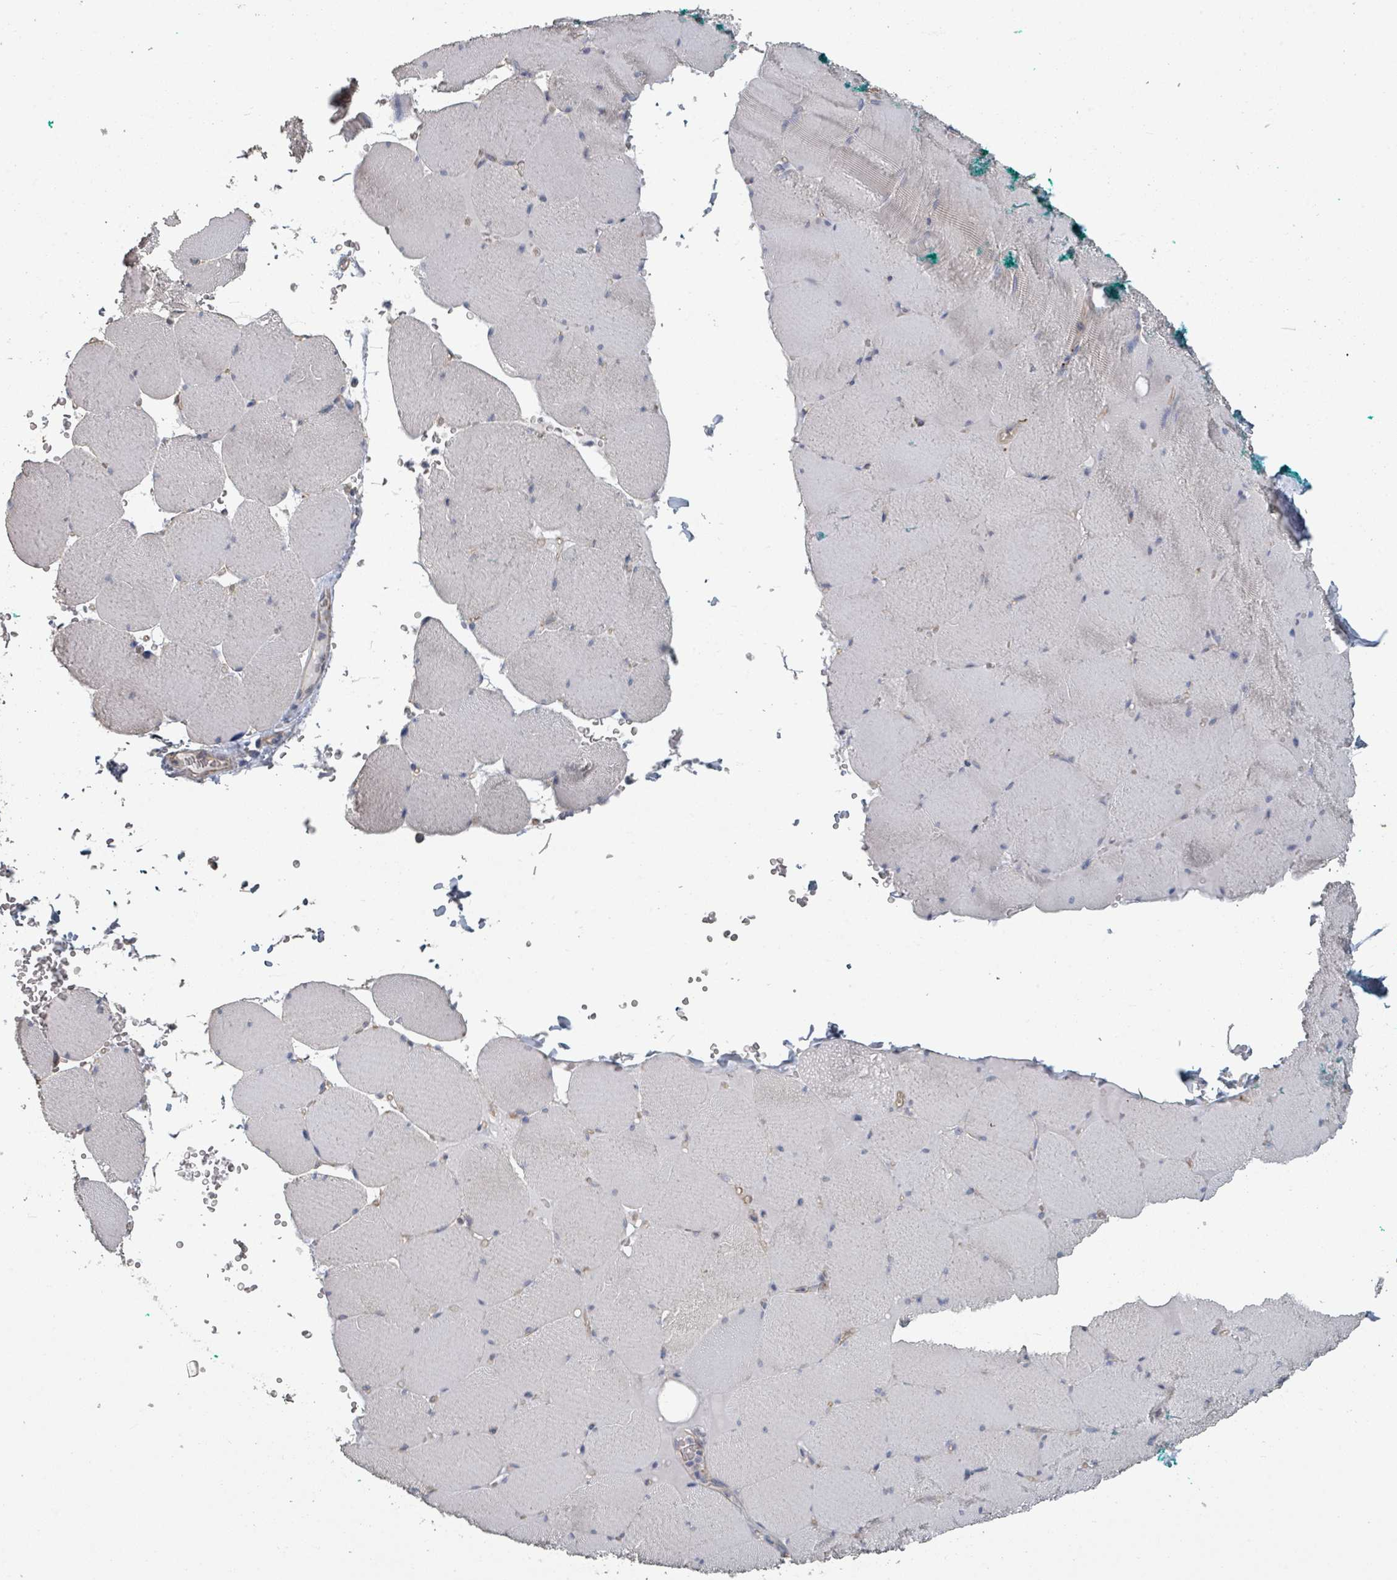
{"staining": {"intensity": "negative", "quantity": "none", "location": "none"}, "tissue": "skeletal muscle", "cell_type": "Myocytes", "image_type": "normal", "snomed": [{"axis": "morphology", "description": "Normal tissue, NOS"}, {"axis": "topography", "description": "Skeletal muscle"}, {"axis": "topography", "description": "Head-Neck"}], "caption": "The photomicrograph shows no significant expression in myocytes of skeletal muscle. (DAB (3,3'-diaminobenzidine) IHC with hematoxylin counter stain).", "gene": "PLAUR", "patient": {"sex": "male", "age": 66}}